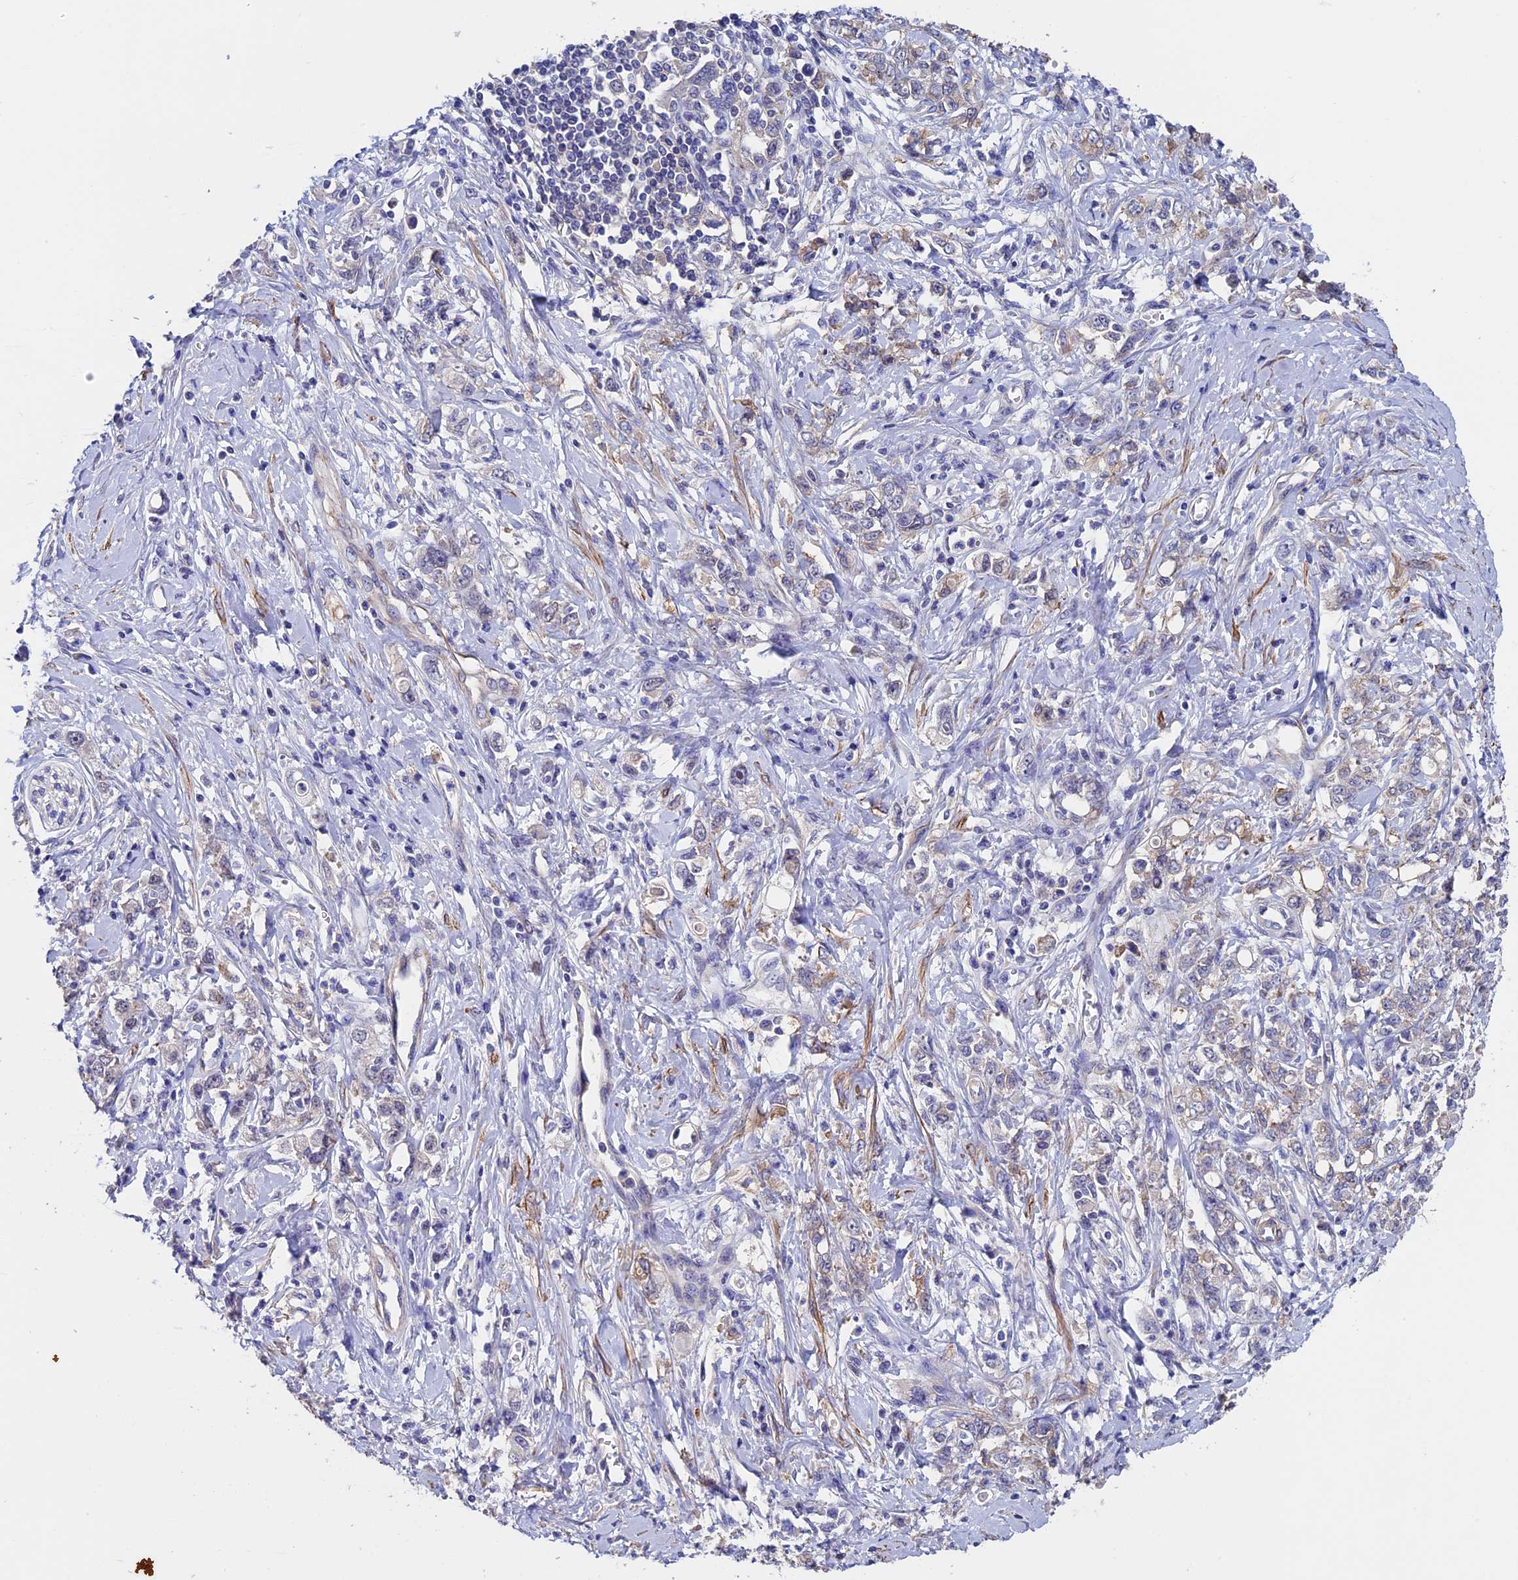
{"staining": {"intensity": "weak", "quantity": "<25%", "location": "cytoplasmic/membranous"}, "tissue": "stomach cancer", "cell_type": "Tumor cells", "image_type": "cancer", "snomed": [{"axis": "morphology", "description": "Adenocarcinoma, NOS"}, {"axis": "topography", "description": "Stomach"}], "caption": "Tumor cells are negative for protein expression in human stomach cancer. Nuclei are stained in blue.", "gene": "SLC9A5", "patient": {"sex": "female", "age": 76}}